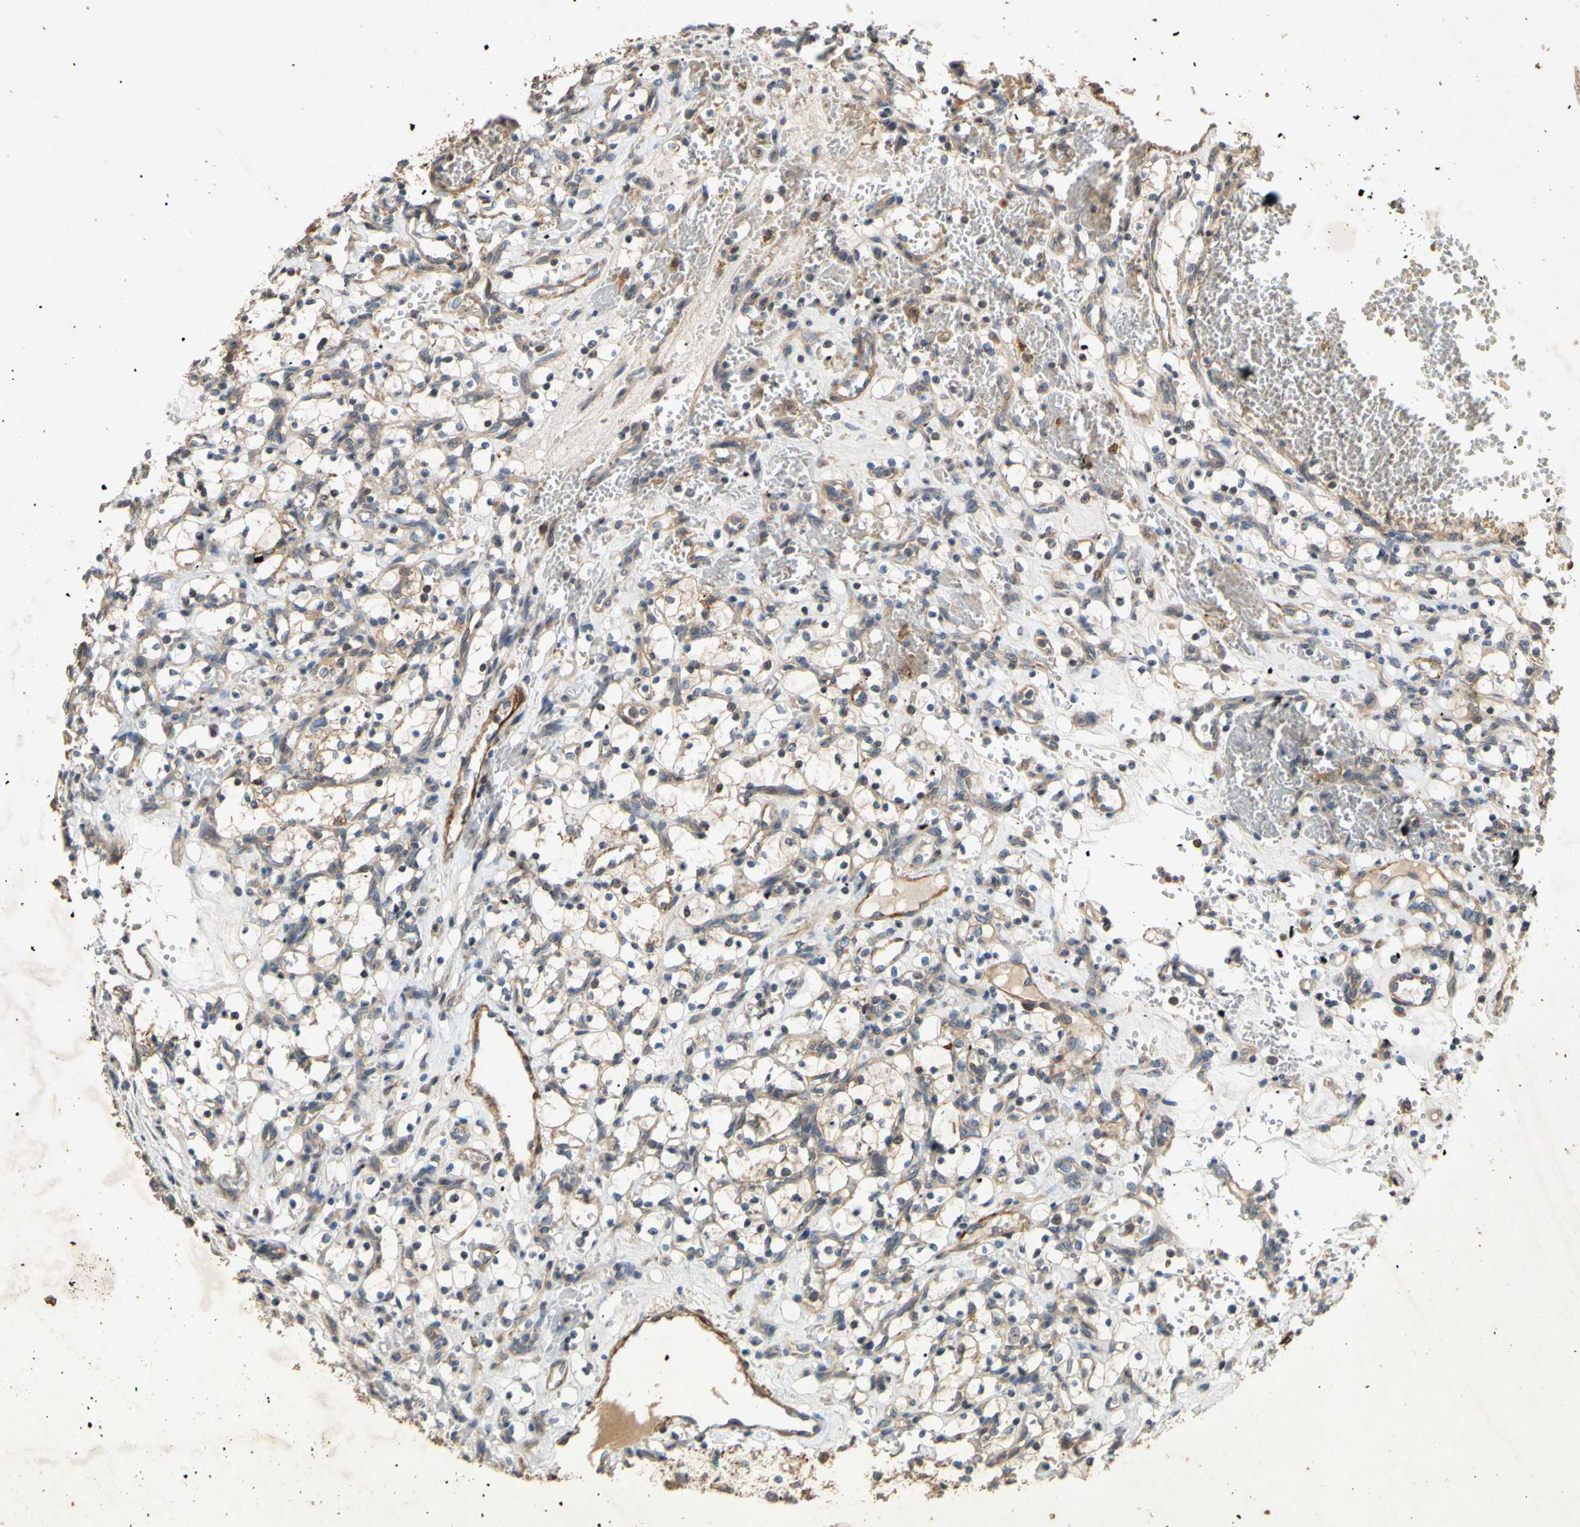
{"staining": {"intensity": "moderate", "quantity": "<25%", "location": "cytoplasmic/membranous"}, "tissue": "renal cancer", "cell_type": "Tumor cells", "image_type": "cancer", "snomed": [{"axis": "morphology", "description": "Adenocarcinoma, NOS"}, {"axis": "topography", "description": "Kidney"}], "caption": "Protein staining demonstrates moderate cytoplasmic/membranous expression in about <25% of tumor cells in renal cancer (adenocarcinoma). (DAB IHC, brown staining for protein, blue staining for nuclei).", "gene": "PARD6A", "patient": {"sex": "female", "age": 69}}